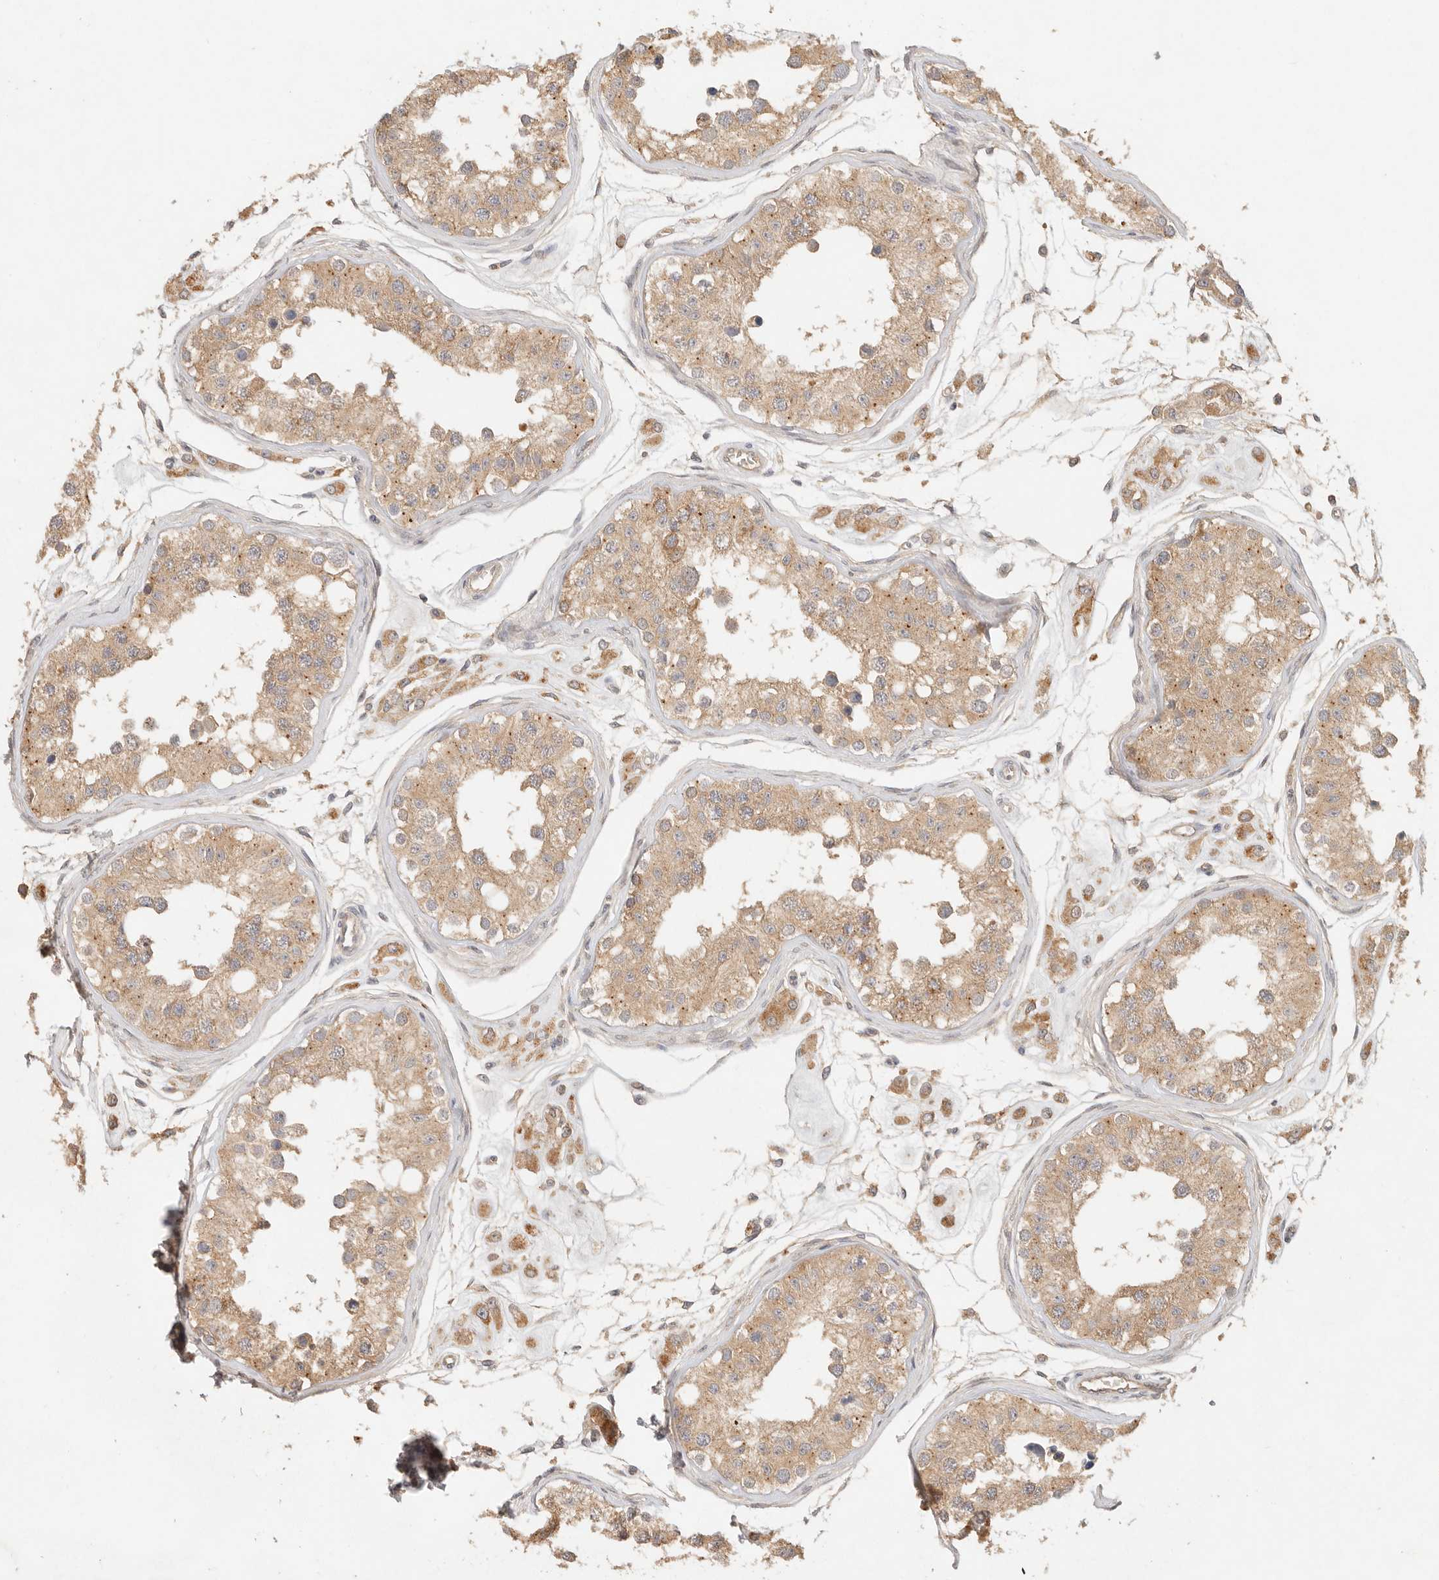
{"staining": {"intensity": "moderate", "quantity": ">75%", "location": "cytoplasmic/membranous"}, "tissue": "testis", "cell_type": "Cells in seminiferous ducts", "image_type": "normal", "snomed": [{"axis": "morphology", "description": "Normal tissue, NOS"}, {"axis": "morphology", "description": "Adenocarcinoma, metastatic, NOS"}, {"axis": "topography", "description": "Testis"}], "caption": "Unremarkable testis was stained to show a protein in brown. There is medium levels of moderate cytoplasmic/membranous positivity in approximately >75% of cells in seminiferous ducts.", "gene": "HECTD3", "patient": {"sex": "male", "age": 26}}